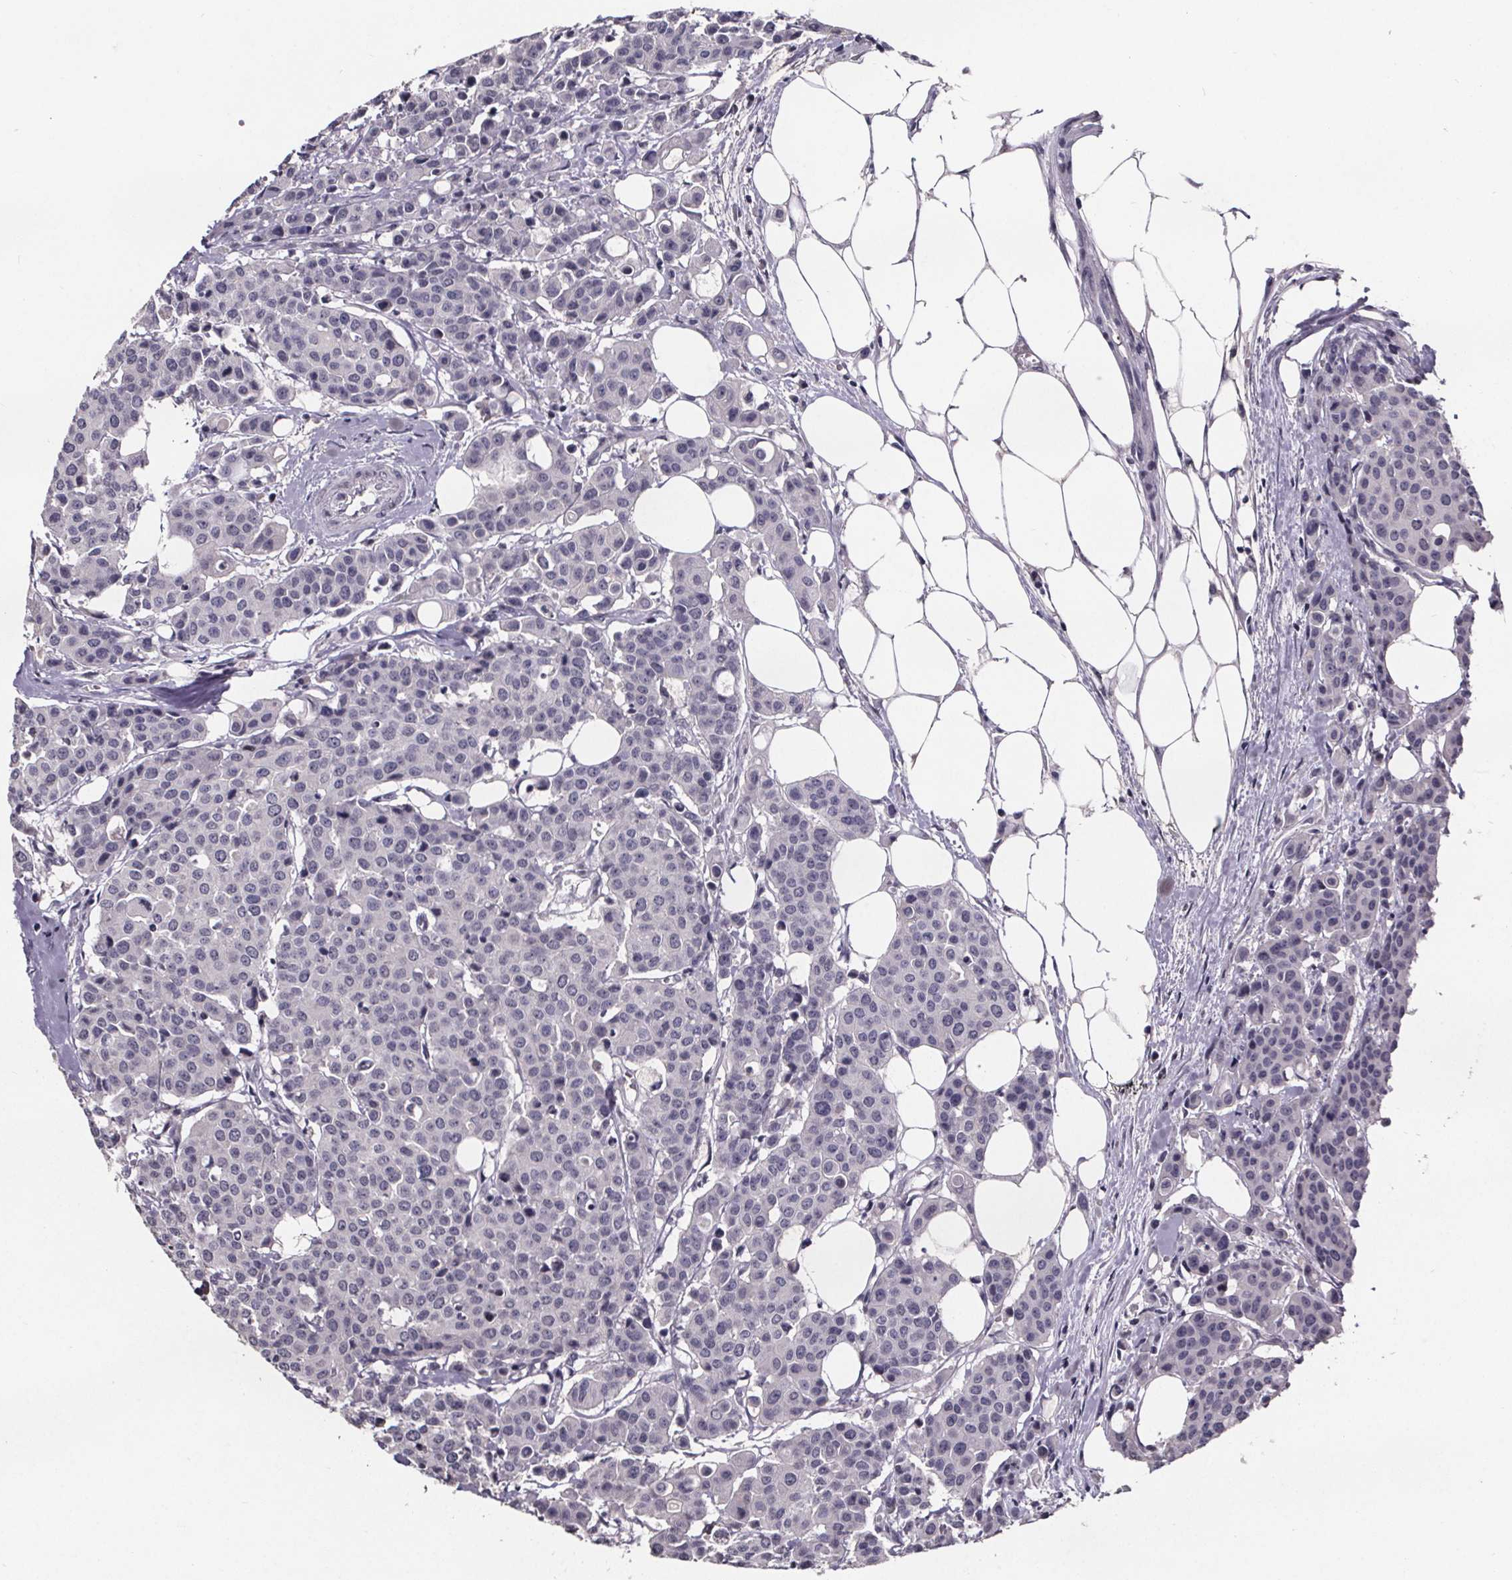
{"staining": {"intensity": "negative", "quantity": "none", "location": "none"}, "tissue": "carcinoid", "cell_type": "Tumor cells", "image_type": "cancer", "snomed": [{"axis": "morphology", "description": "Carcinoid, malignant, NOS"}, {"axis": "topography", "description": "Colon"}], "caption": "Human carcinoid stained for a protein using IHC demonstrates no positivity in tumor cells.", "gene": "AR", "patient": {"sex": "male", "age": 81}}